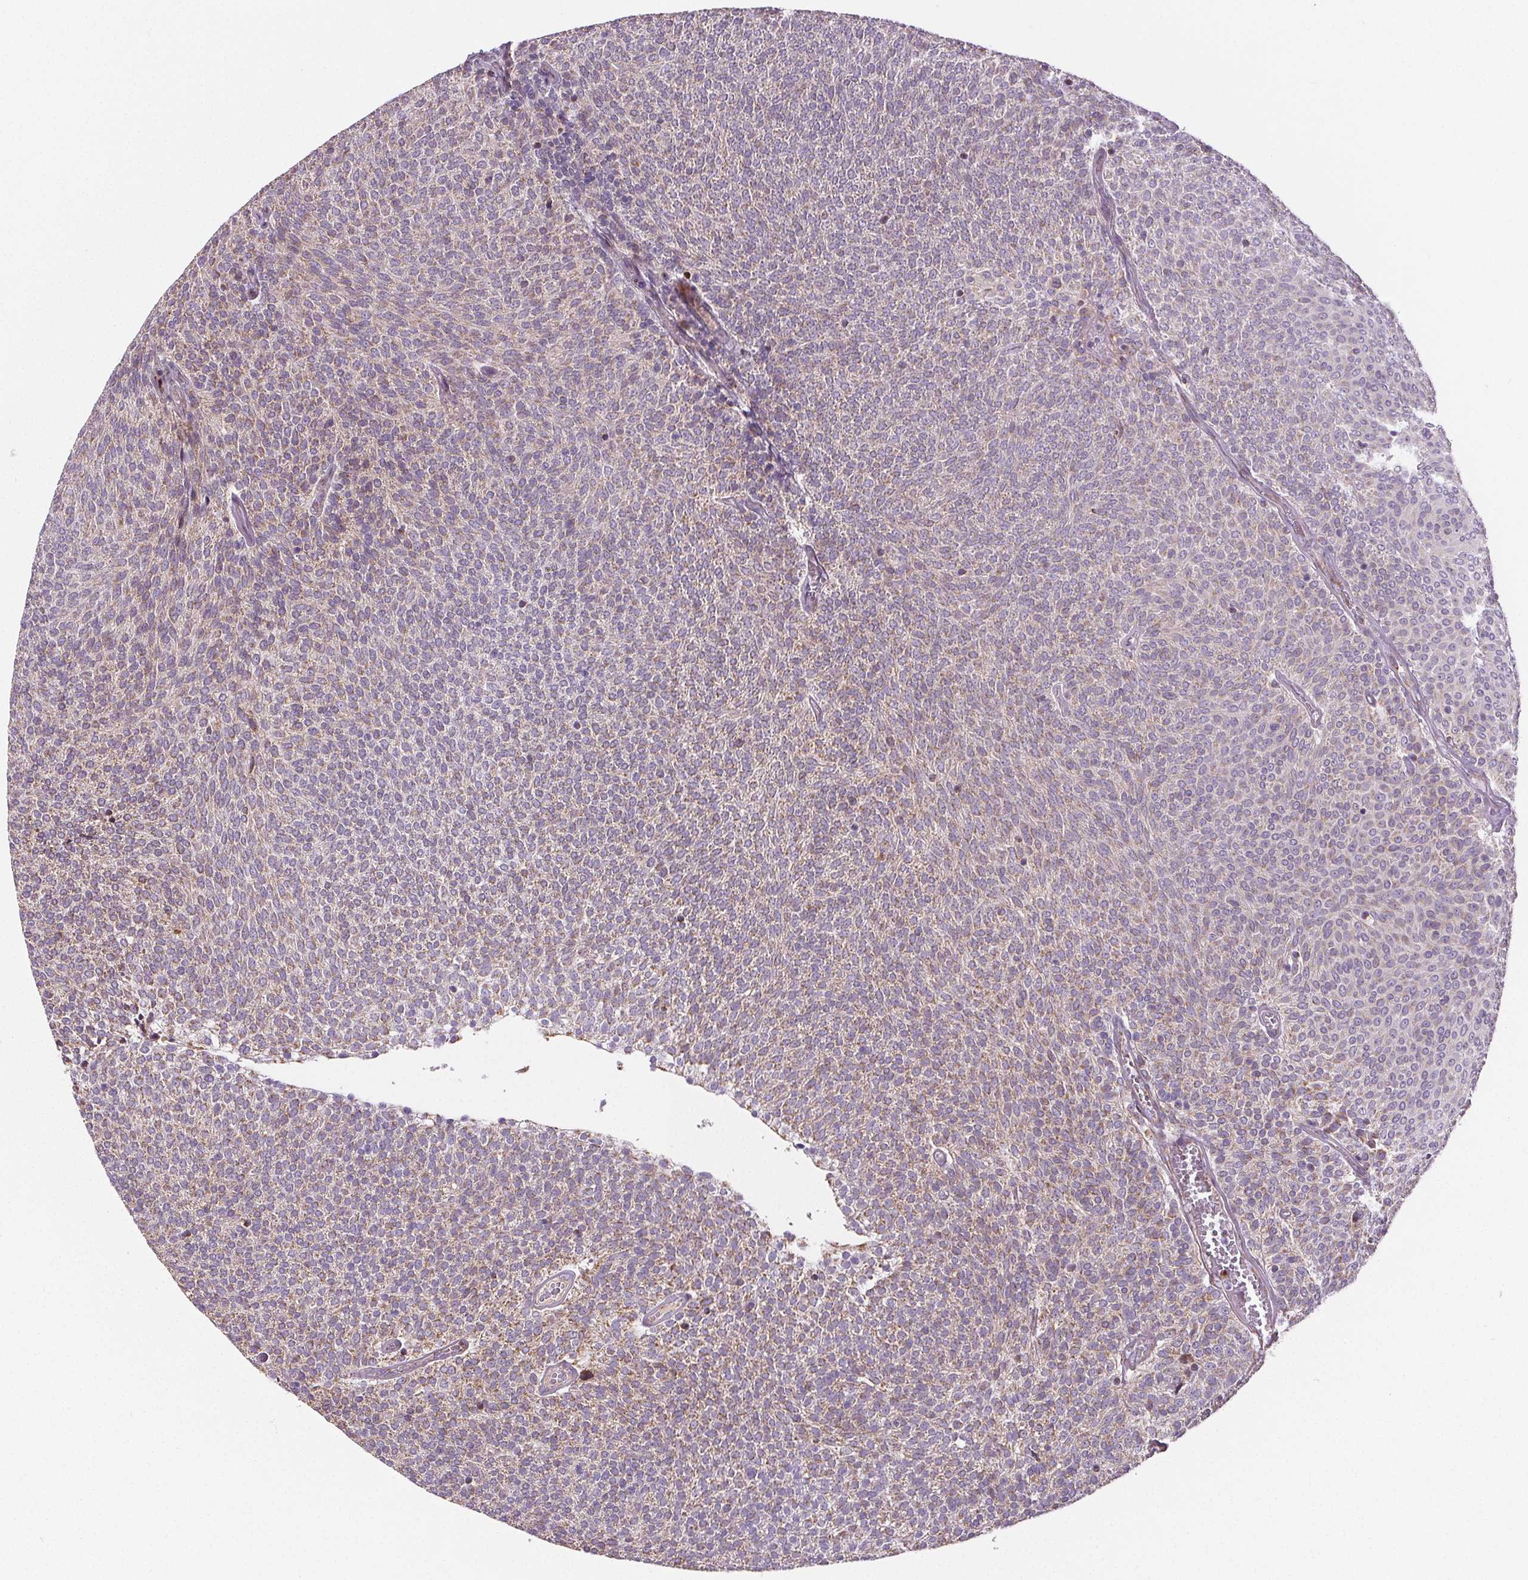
{"staining": {"intensity": "weak", "quantity": "25%-75%", "location": "cytoplasmic/membranous"}, "tissue": "urothelial cancer", "cell_type": "Tumor cells", "image_type": "cancer", "snomed": [{"axis": "morphology", "description": "Urothelial carcinoma, Low grade"}, {"axis": "topography", "description": "Urinary bladder"}], "caption": "Low-grade urothelial carcinoma was stained to show a protein in brown. There is low levels of weak cytoplasmic/membranous expression in approximately 25%-75% of tumor cells. (IHC, brightfield microscopy, high magnification).", "gene": "SUCLA2", "patient": {"sex": "male", "age": 77}}